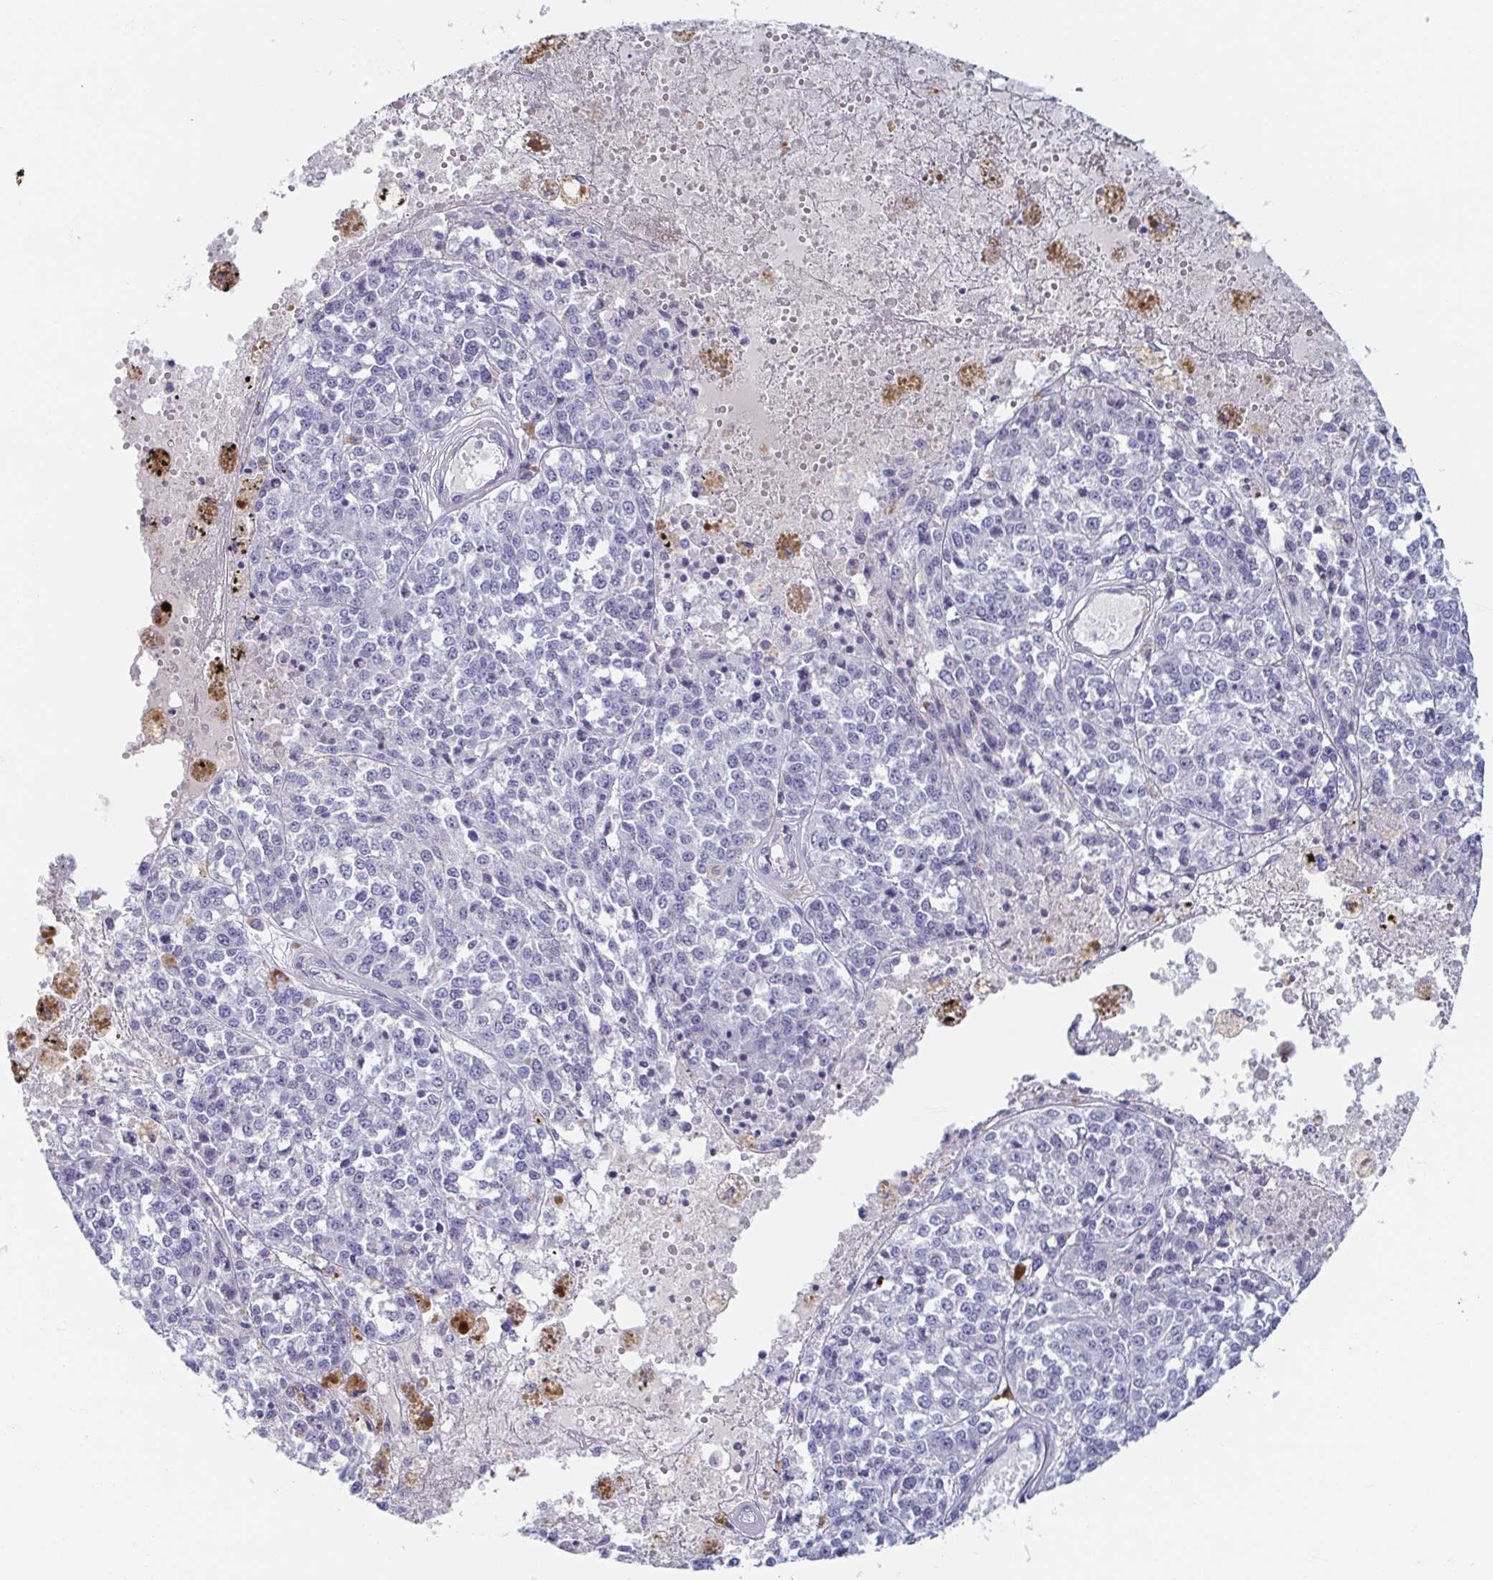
{"staining": {"intensity": "negative", "quantity": "none", "location": "none"}, "tissue": "melanoma", "cell_type": "Tumor cells", "image_type": "cancer", "snomed": [{"axis": "morphology", "description": "Malignant melanoma, Metastatic site"}, {"axis": "topography", "description": "Lymph node"}], "caption": "High power microscopy micrograph of an IHC photomicrograph of melanoma, revealing no significant positivity in tumor cells.", "gene": "RHOV", "patient": {"sex": "female", "age": 64}}